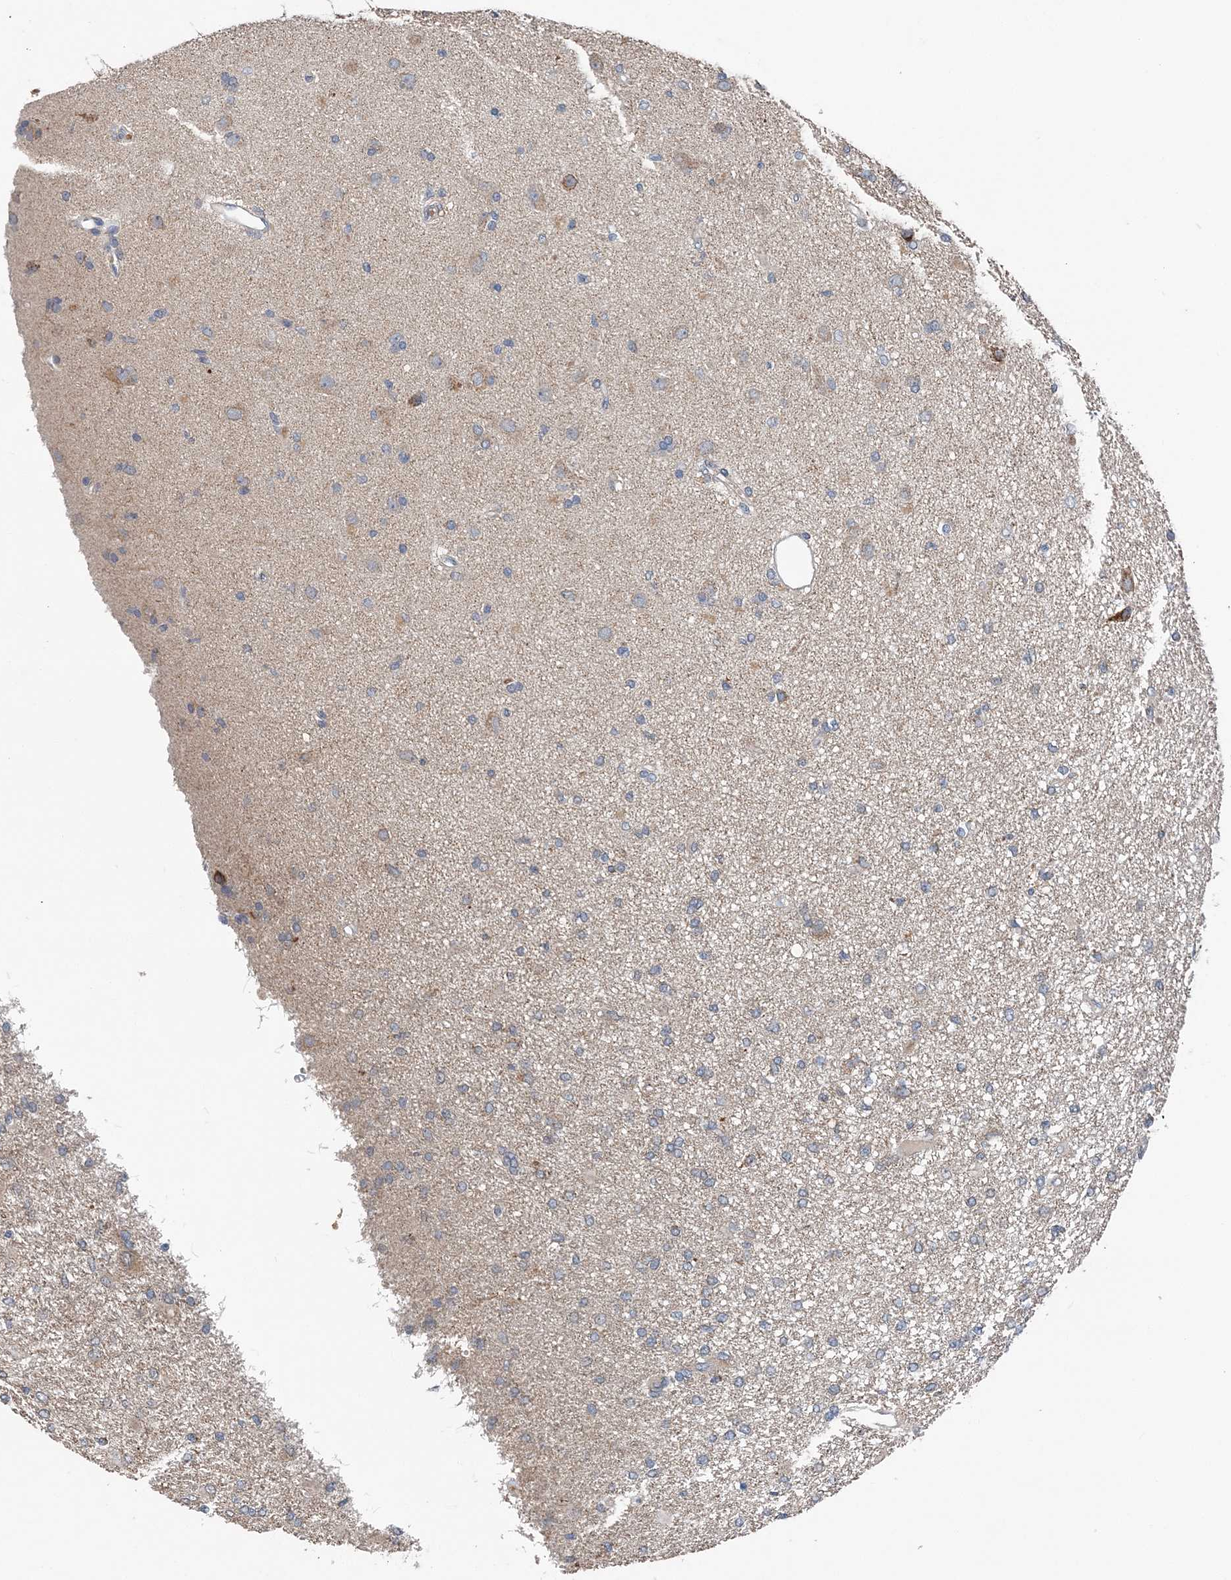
{"staining": {"intensity": "negative", "quantity": "none", "location": "none"}, "tissue": "glioma", "cell_type": "Tumor cells", "image_type": "cancer", "snomed": [{"axis": "morphology", "description": "Glioma, malignant, High grade"}, {"axis": "topography", "description": "Brain"}], "caption": "Glioma stained for a protein using IHC displays no staining tumor cells.", "gene": "SPRY2", "patient": {"sex": "female", "age": 59}}